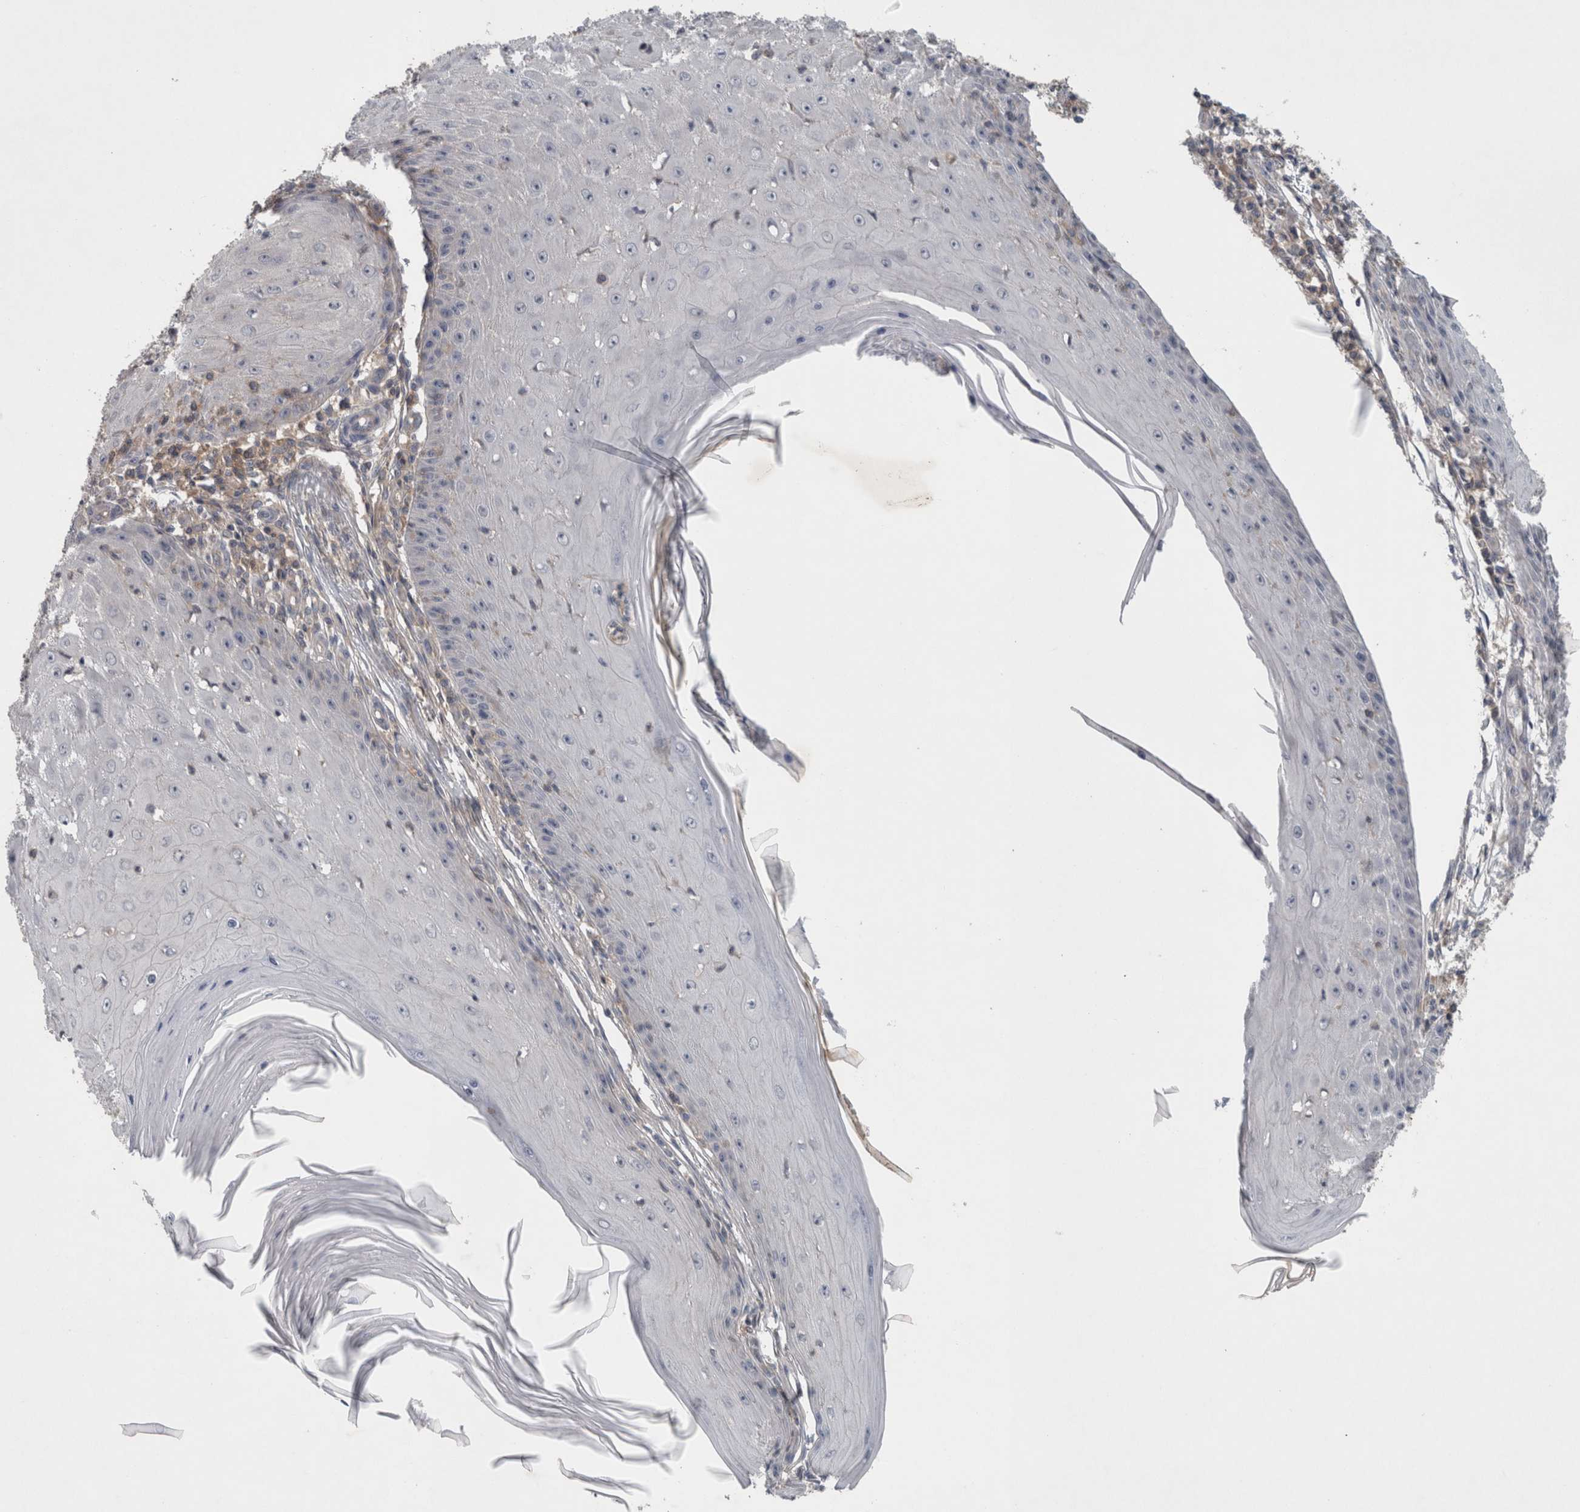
{"staining": {"intensity": "negative", "quantity": "none", "location": "none"}, "tissue": "skin cancer", "cell_type": "Tumor cells", "image_type": "cancer", "snomed": [{"axis": "morphology", "description": "Squamous cell carcinoma, NOS"}, {"axis": "topography", "description": "Skin"}], "caption": "A high-resolution micrograph shows immunohistochemistry staining of squamous cell carcinoma (skin), which exhibits no significant expression in tumor cells.", "gene": "SCARA5", "patient": {"sex": "female", "age": 73}}